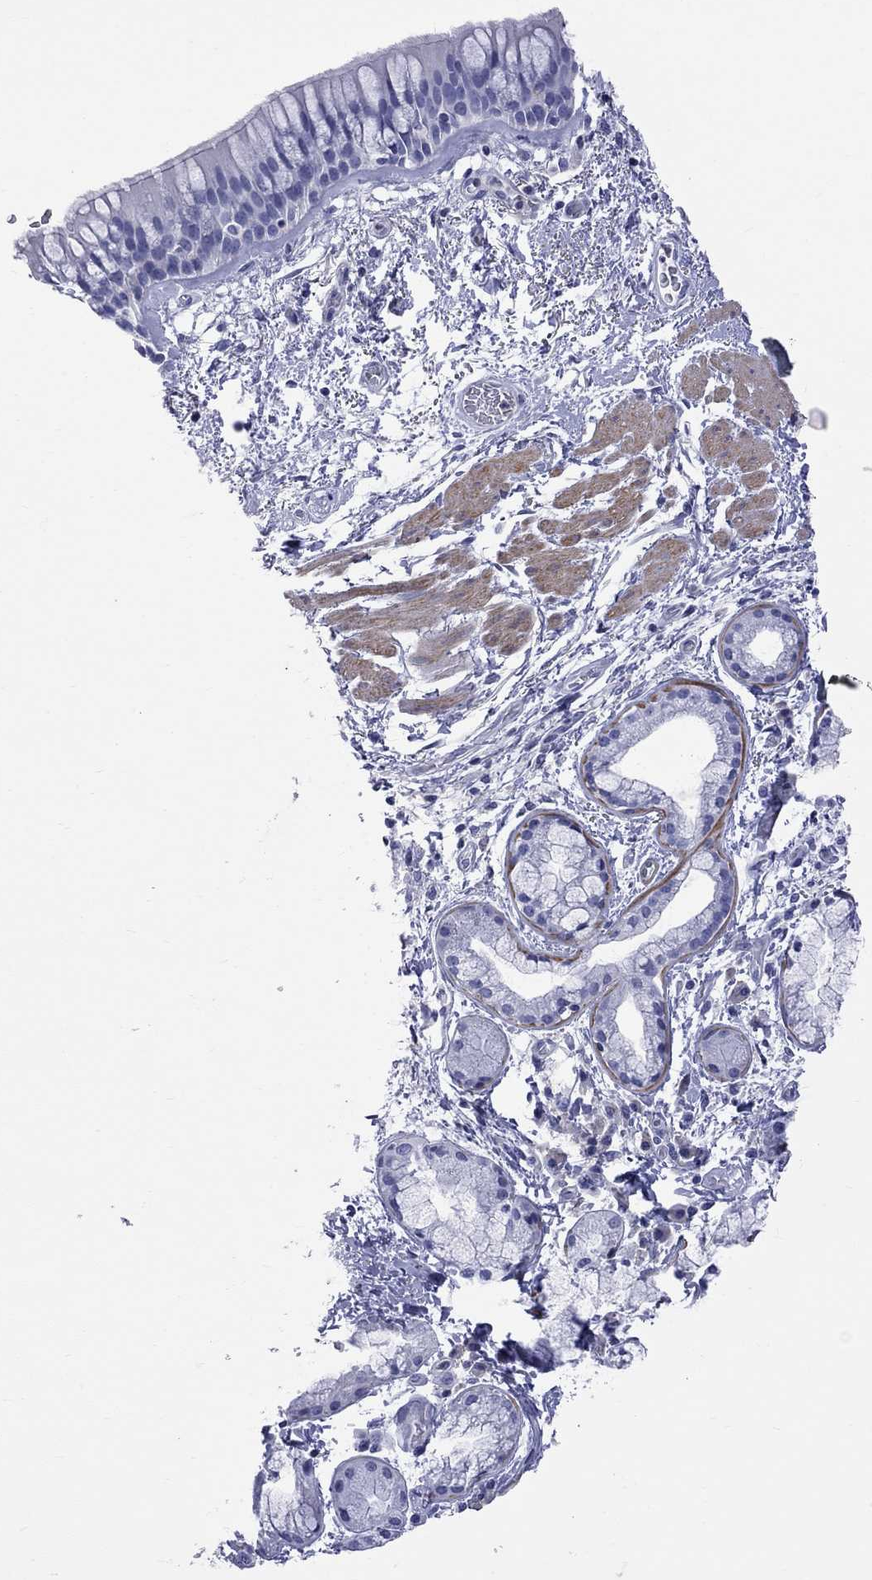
{"staining": {"intensity": "negative", "quantity": "none", "location": "none"}, "tissue": "bronchus", "cell_type": "Respiratory epithelial cells", "image_type": "normal", "snomed": [{"axis": "morphology", "description": "Normal tissue, NOS"}, {"axis": "topography", "description": "Bronchus"}, {"axis": "topography", "description": "Lung"}], "caption": "Respiratory epithelial cells are negative for brown protein staining in benign bronchus. Nuclei are stained in blue.", "gene": "S100A3", "patient": {"sex": "female", "age": 57}}